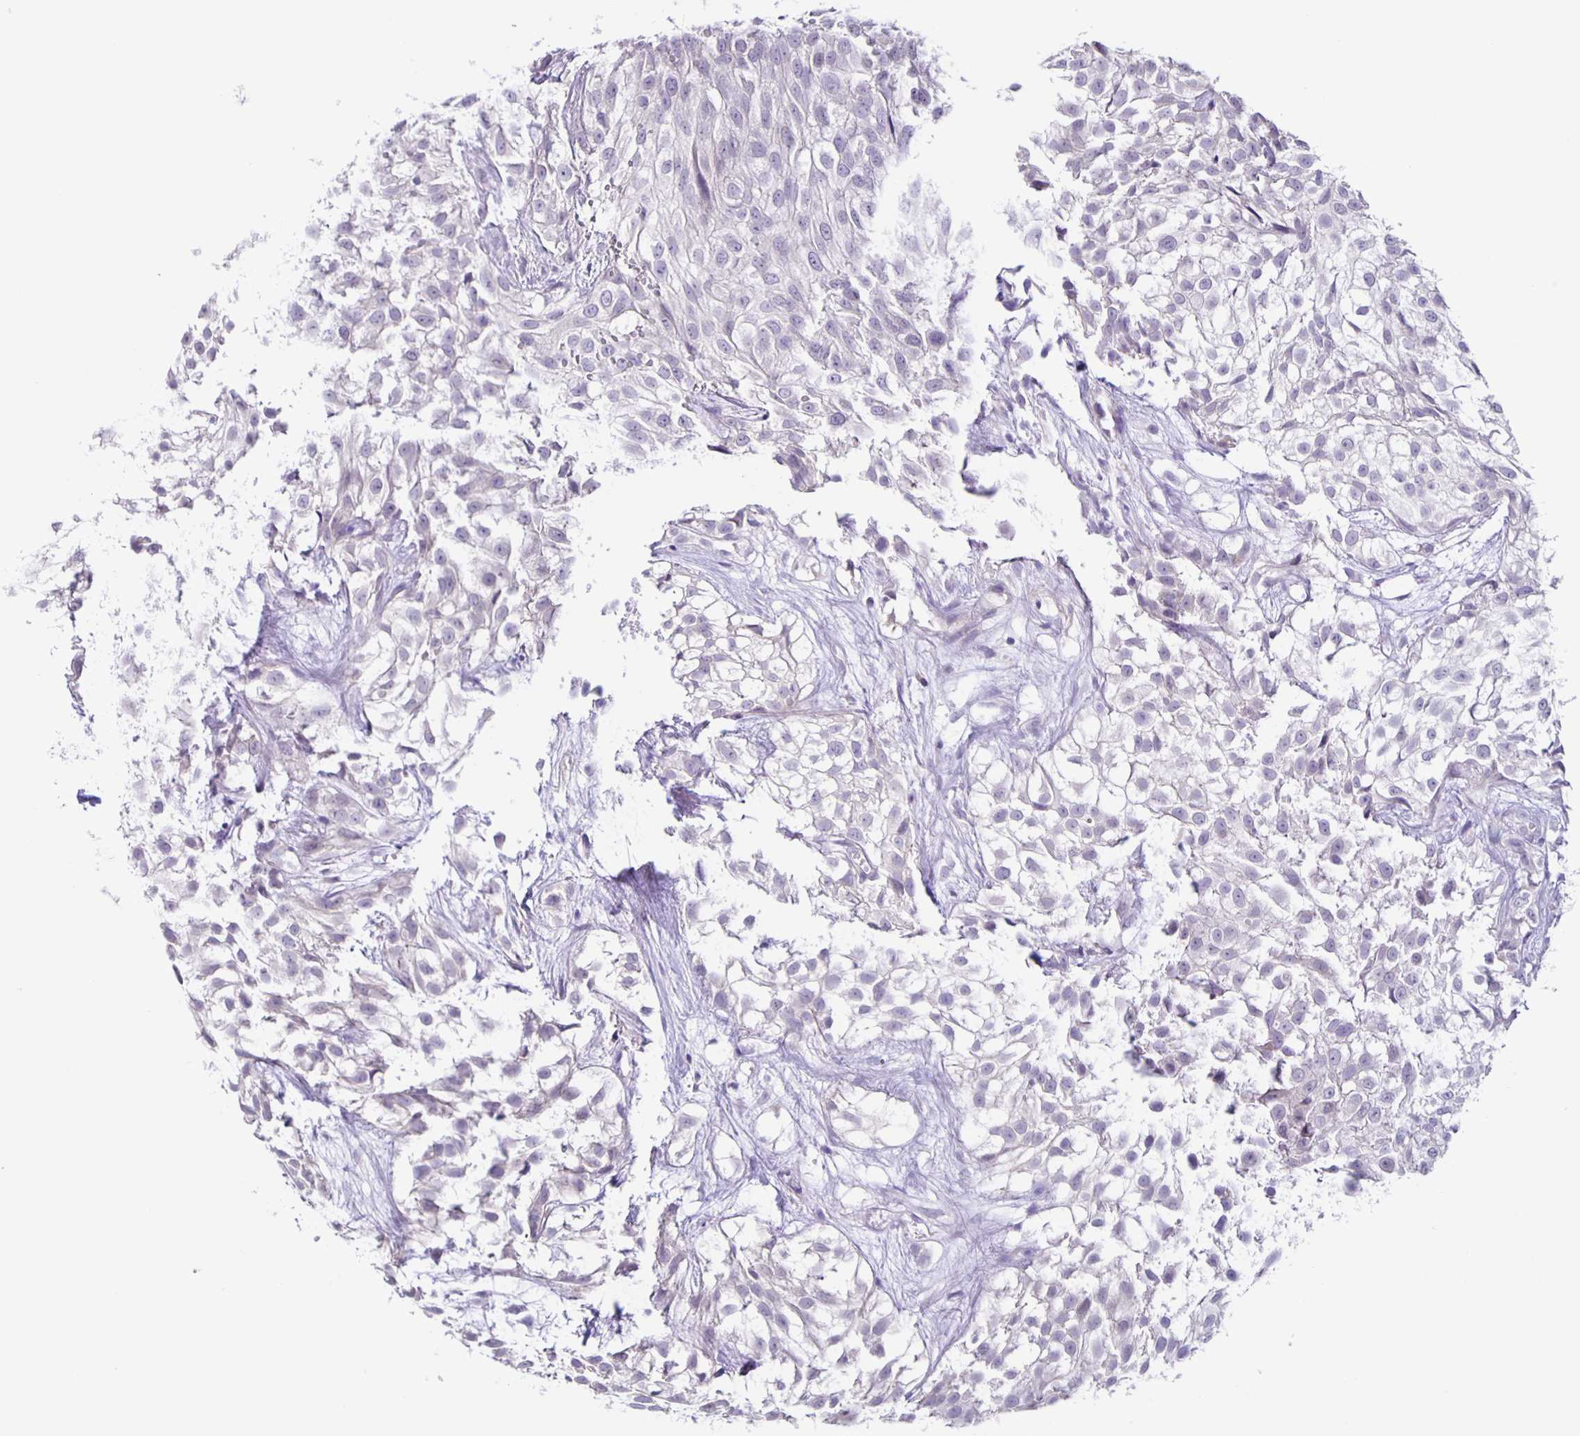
{"staining": {"intensity": "negative", "quantity": "none", "location": "none"}, "tissue": "urothelial cancer", "cell_type": "Tumor cells", "image_type": "cancer", "snomed": [{"axis": "morphology", "description": "Urothelial carcinoma, High grade"}, {"axis": "topography", "description": "Urinary bladder"}], "caption": "An immunohistochemistry (IHC) photomicrograph of urothelial cancer is shown. There is no staining in tumor cells of urothelial cancer.", "gene": "SLC12A3", "patient": {"sex": "male", "age": 56}}